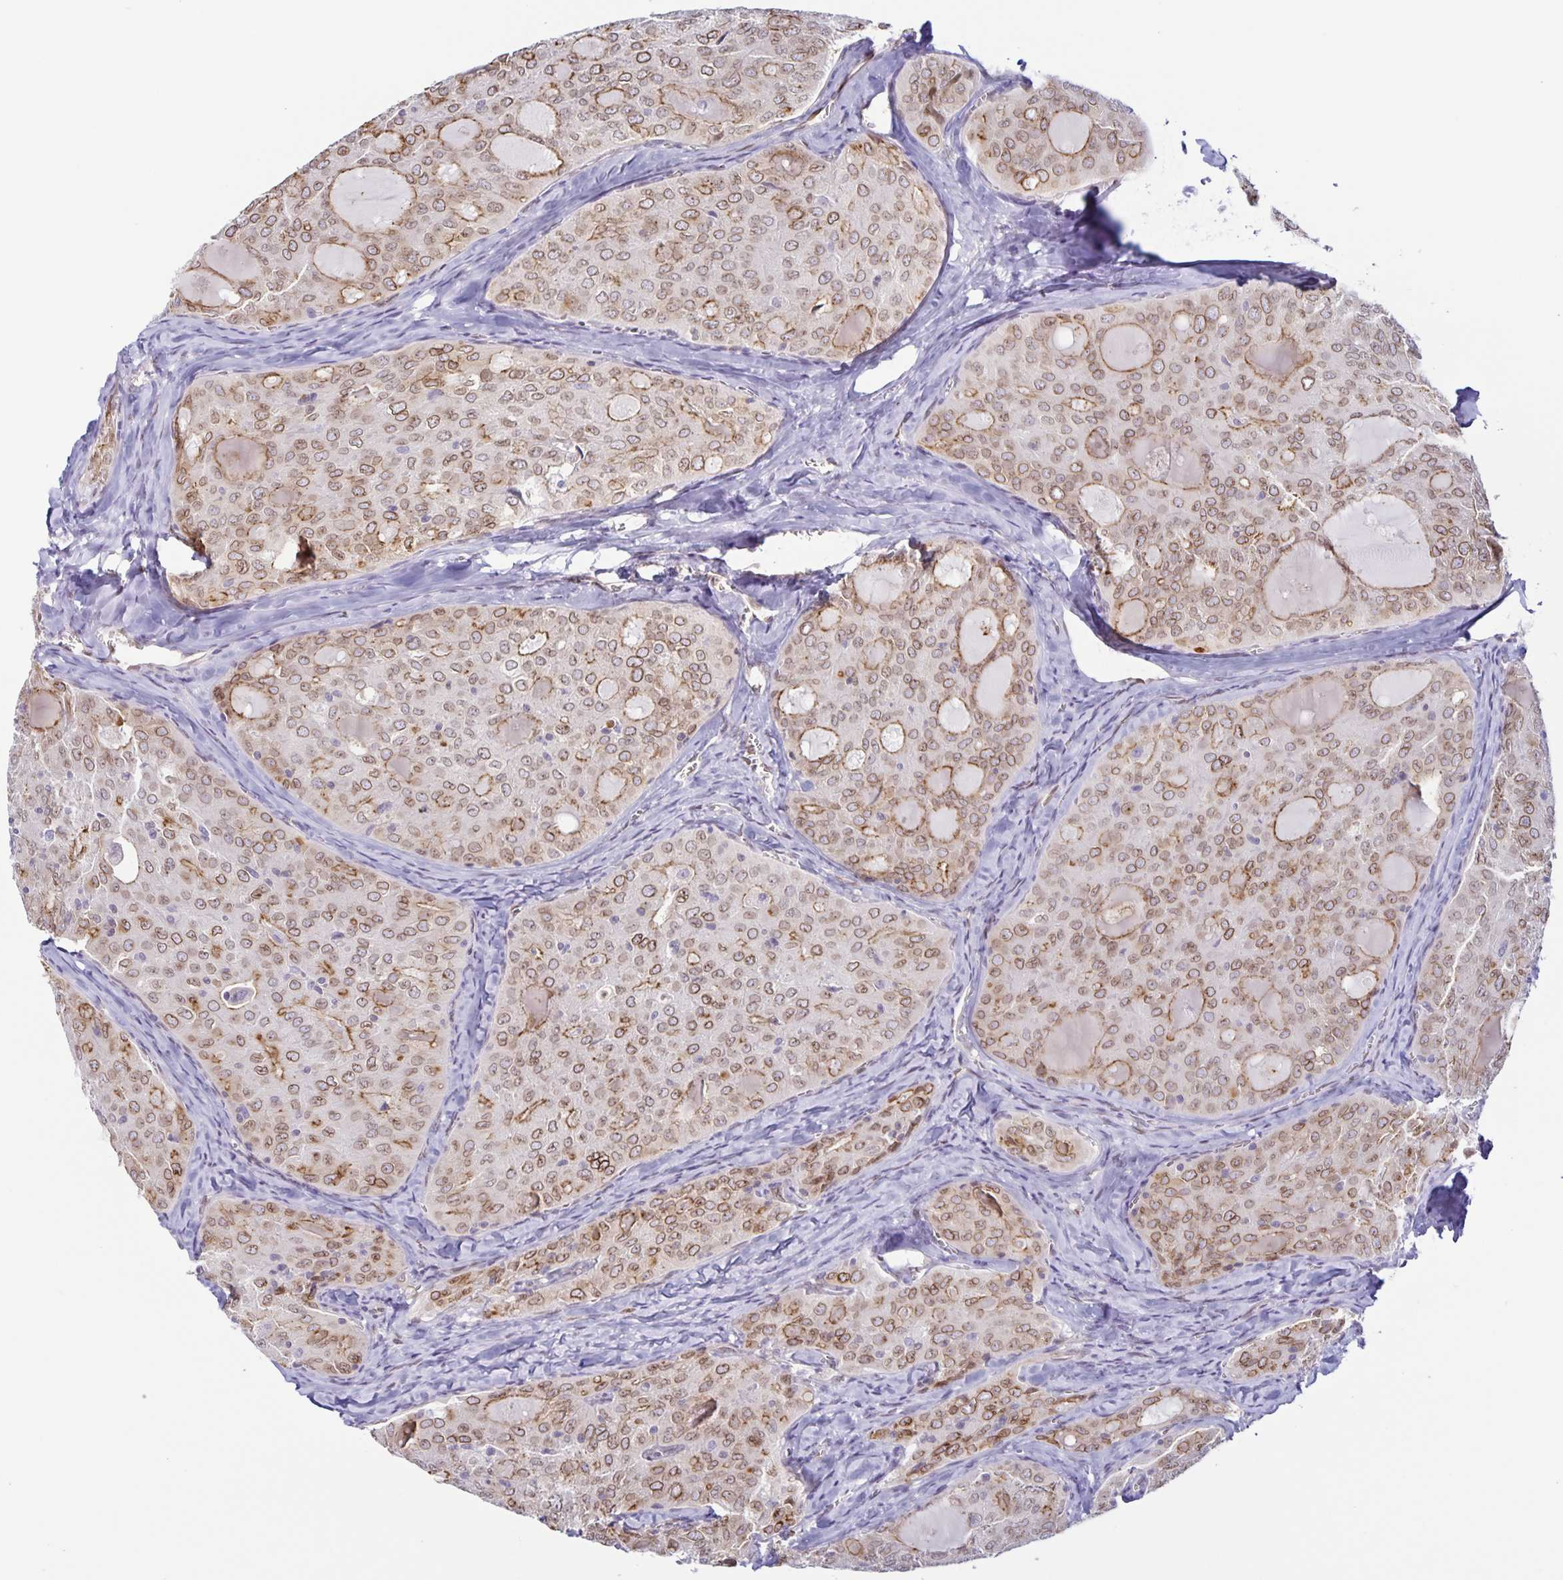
{"staining": {"intensity": "moderate", "quantity": "25%-75%", "location": "cytoplasmic/membranous,nuclear"}, "tissue": "thyroid cancer", "cell_type": "Tumor cells", "image_type": "cancer", "snomed": [{"axis": "morphology", "description": "Follicular adenoma carcinoma, NOS"}, {"axis": "topography", "description": "Thyroid gland"}], "caption": "Tumor cells demonstrate moderate cytoplasmic/membranous and nuclear positivity in approximately 25%-75% of cells in thyroid follicular adenoma carcinoma.", "gene": "SYNE2", "patient": {"sex": "male", "age": 75}}